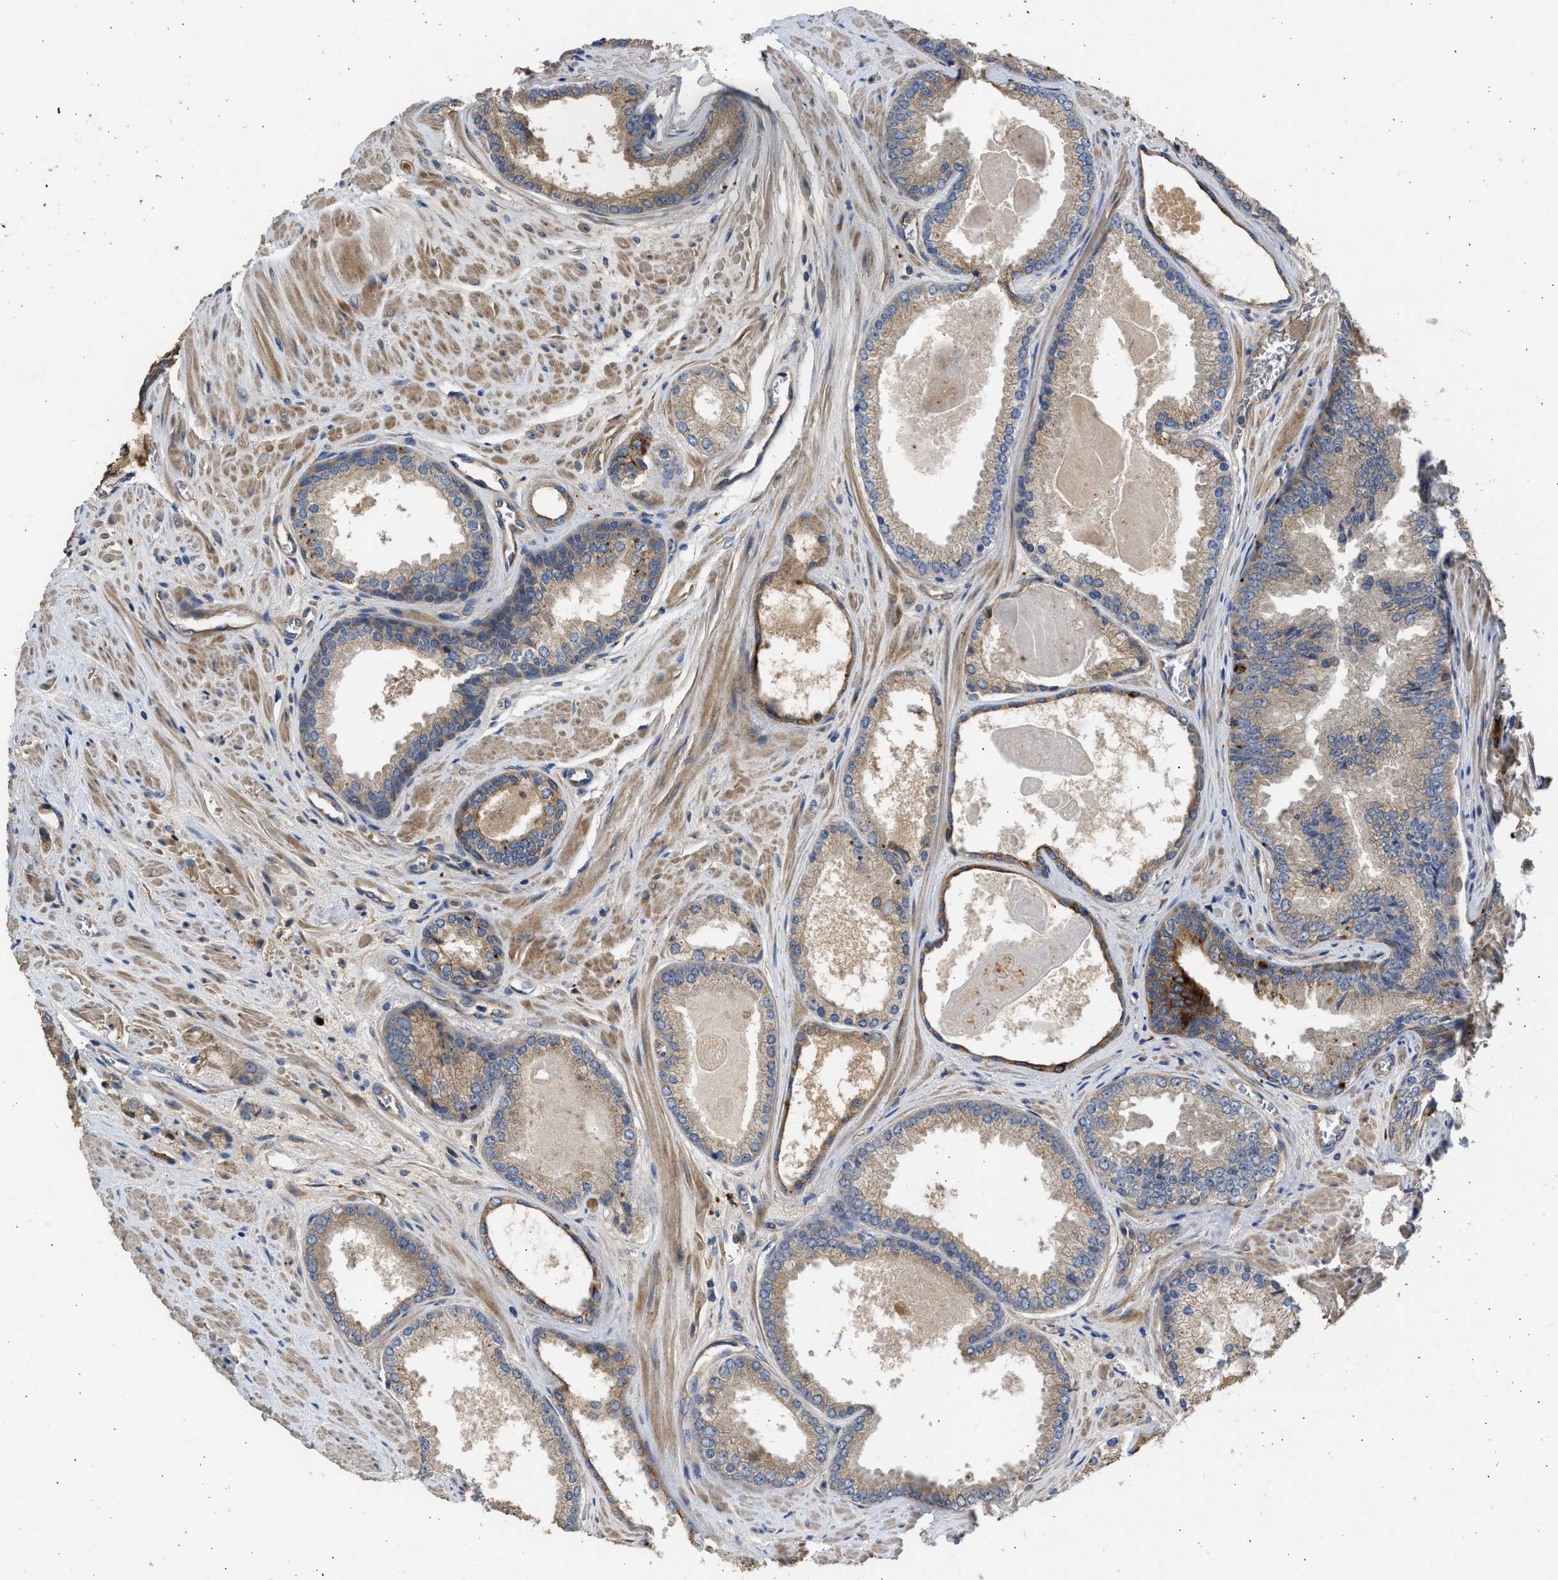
{"staining": {"intensity": "moderate", "quantity": ">75%", "location": "cytoplasmic/membranous"}, "tissue": "prostate cancer", "cell_type": "Tumor cells", "image_type": "cancer", "snomed": [{"axis": "morphology", "description": "Adenocarcinoma, High grade"}, {"axis": "topography", "description": "Prostate"}], "caption": "Brown immunohistochemical staining in prostate adenocarcinoma (high-grade) reveals moderate cytoplasmic/membranous expression in about >75% of tumor cells. Nuclei are stained in blue.", "gene": "CSRNP2", "patient": {"sex": "male", "age": 65}}